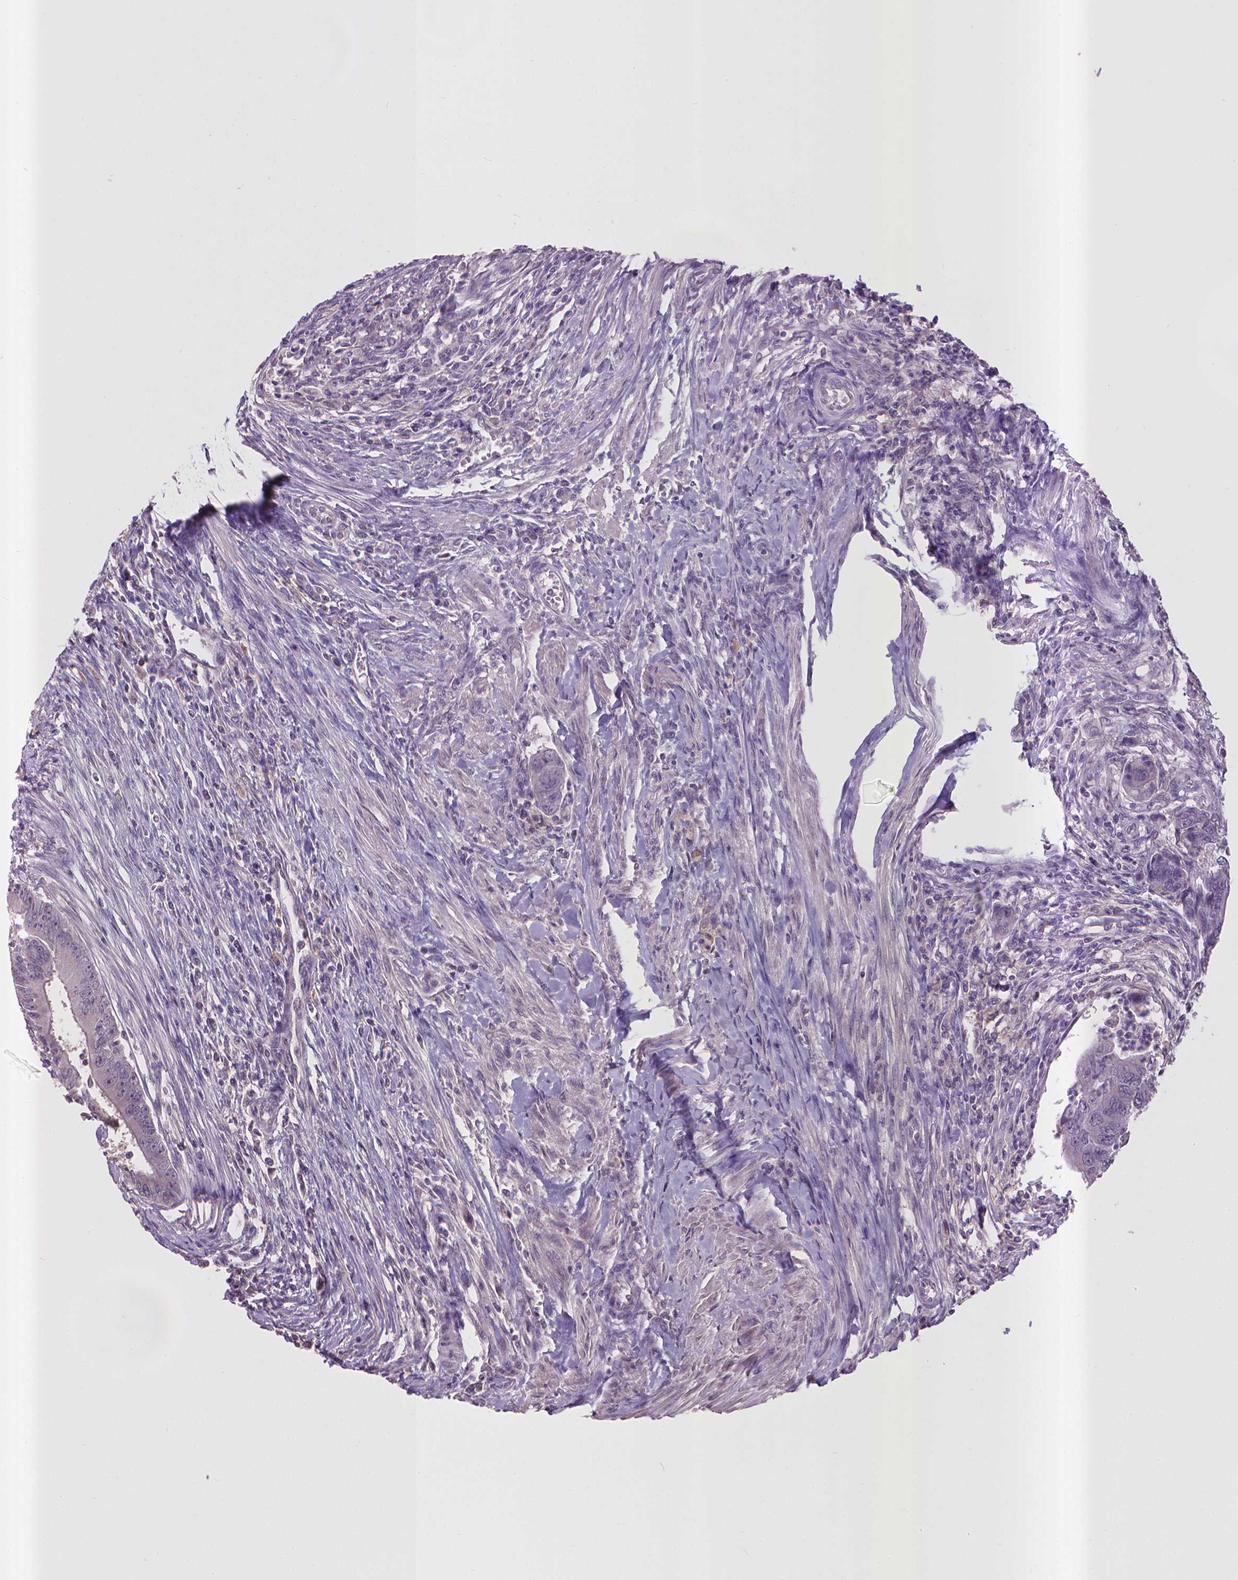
{"staining": {"intensity": "negative", "quantity": "none", "location": "none"}, "tissue": "colorectal cancer", "cell_type": "Tumor cells", "image_type": "cancer", "snomed": [{"axis": "morphology", "description": "Adenocarcinoma, NOS"}, {"axis": "topography", "description": "Colon"}], "caption": "Tumor cells are negative for brown protein staining in adenocarcinoma (colorectal). (DAB IHC, high magnification).", "gene": "CPM", "patient": {"sex": "female", "age": 67}}